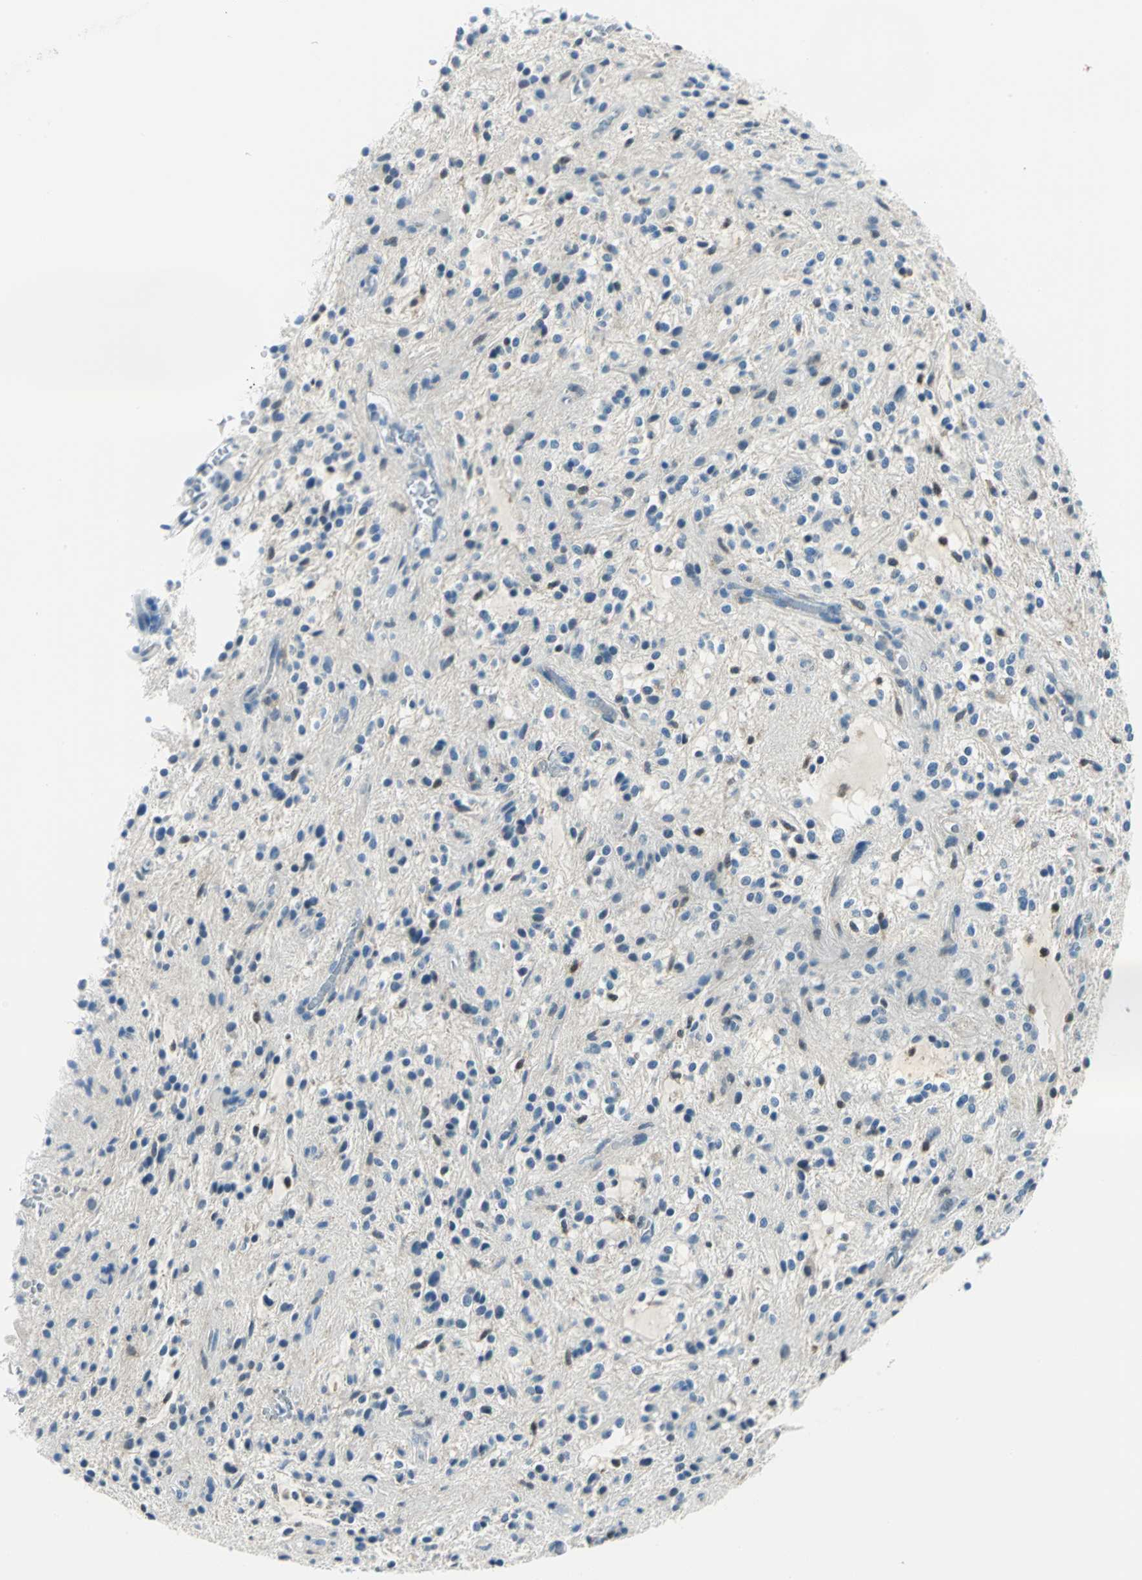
{"staining": {"intensity": "moderate", "quantity": "<25%", "location": "nuclear"}, "tissue": "glioma", "cell_type": "Tumor cells", "image_type": "cancer", "snomed": [{"axis": "morphology", "description": "Glioma, malignant, NOS"}, {"axis": "topography", "description": "Cerebellum"}], "caption": "Immunohistochemical staining of malignant glioma demonstrates low levels of moderate nuclear protein expression in approximately <25% of tumor cells. Using DAB (3,3'-diaminobenzidine) (brown) and hematoxylin (blue) stains, captured at high magnification using brightfield microscopy.", "gene": "AKR1A1", "patient": {"sex": "female", "age": 10}}